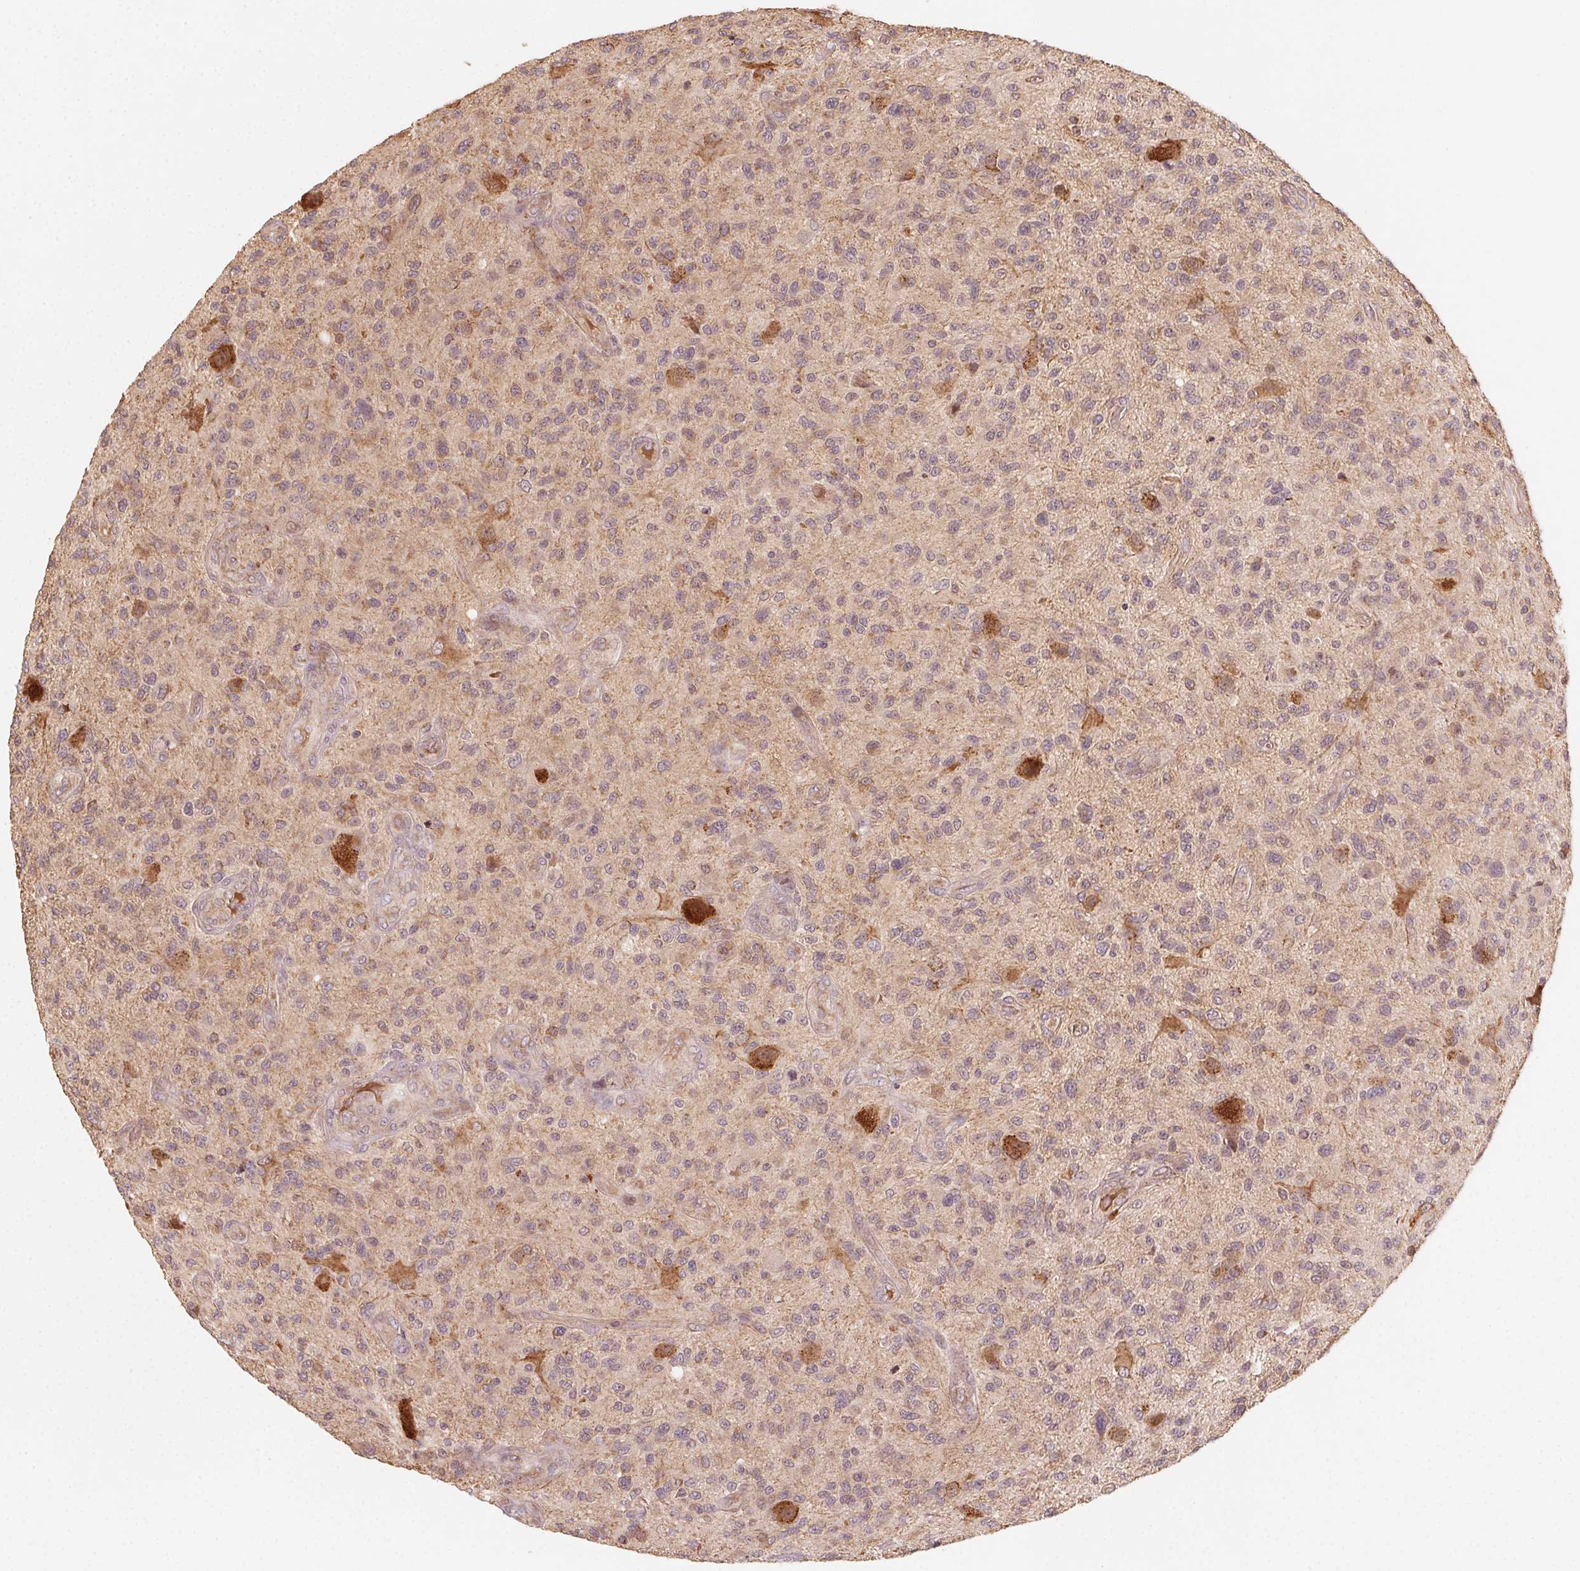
{"staining": {"intensity": "weak", "quantity": "<25%", "location": "cytoplasmic/membranous"}, "tissue": "glioma", "cell_type": "Tumor cells", "image_type": "cancer", "snomed": [{"axis": "morphology", "description": "Glioma, malignant, High grade"}, {"axis": "topography", "description": "Brain"}], "caption": "Malignant glioma (high-grade) stained for a protein using immunohistochemistry (IHC) exhibits no expression tumor cells.", "gene": "WBP2", "patient": {"sex": "male", "age": 47}}